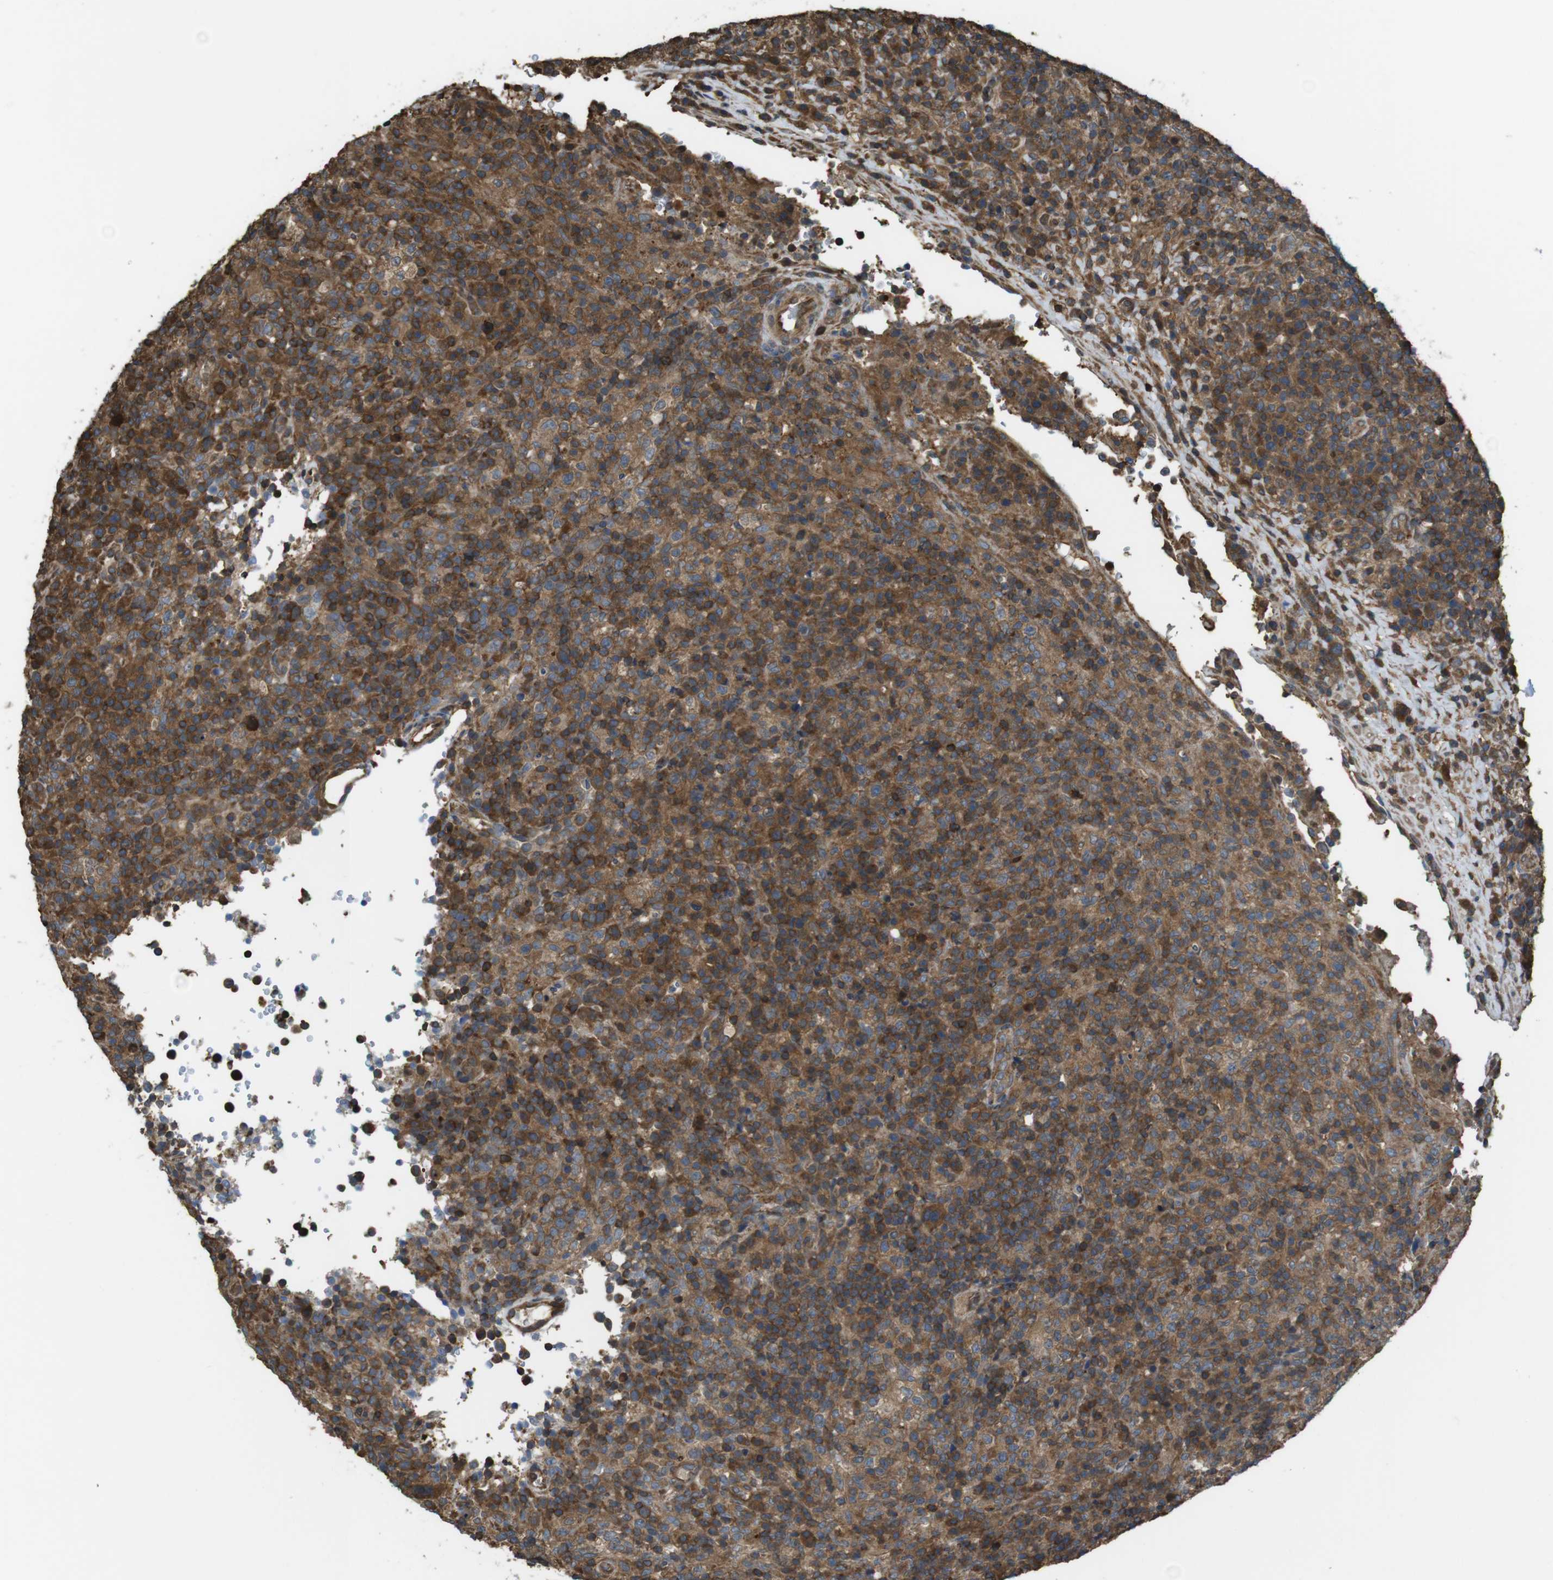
{"staining": {"intensity": "strong", "quantity": ">75%", "location": "cytoplasmic/membranous"}, "tissue": "lymphoma", "cell_type": "Tumor cells", "image_type": "cancer", "snomed": [{"axis": "morphology", "description": "Malignant lymphoma, non-Hodgkin's type, High grade"}, {"axis": "topography", "description": "Lymph node"}], "caption": "Immunohistochemical staining of lymphoma demonstrates strong cytoplasmic/membranous protein positivity in about >75% of tumor cells.", "gene": "ARHGDIA", "patient": {"sex": "female", "age": 76}}